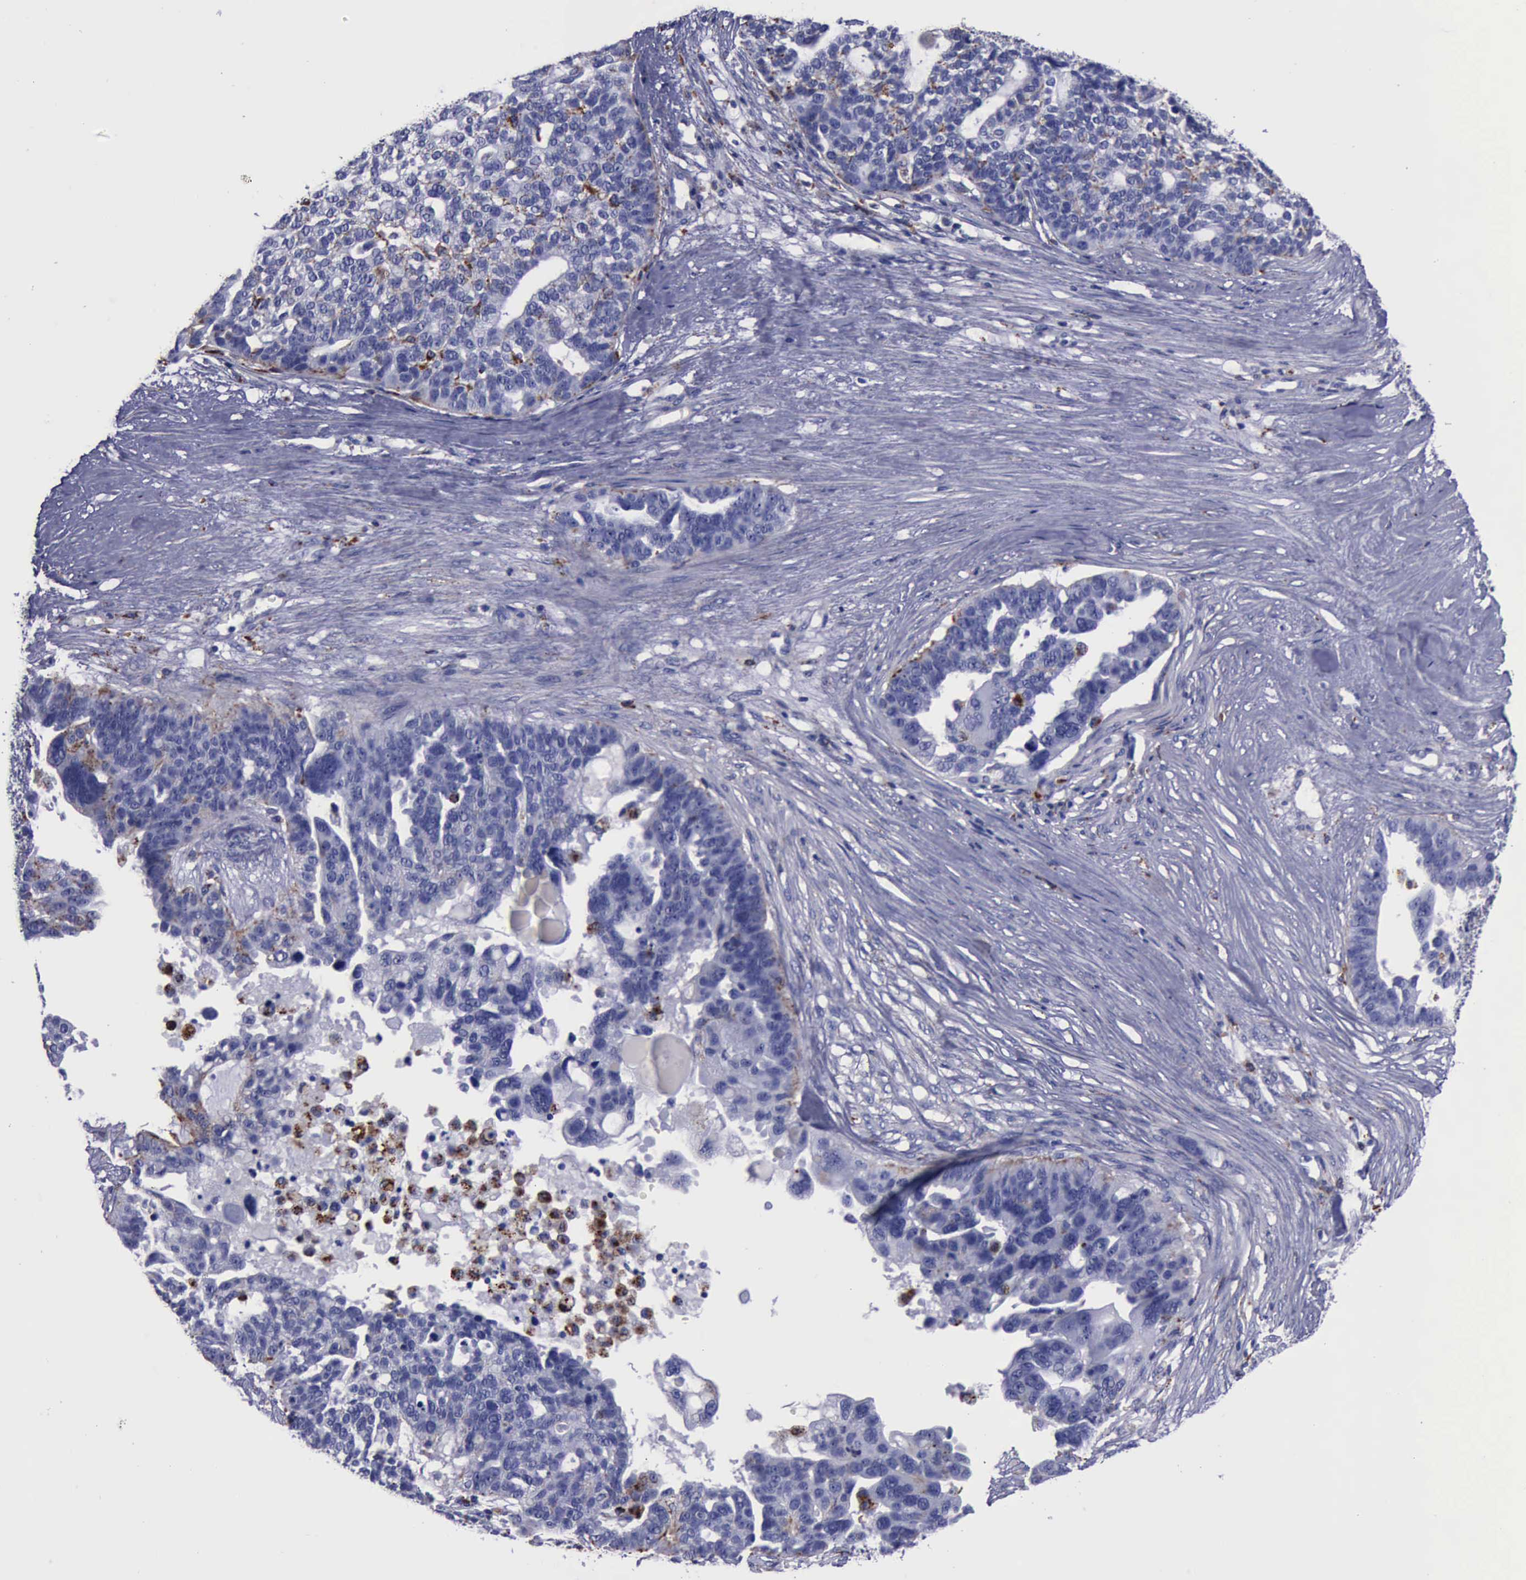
{"staining": {"intensity": "moderate", "quantity": "<25%", "location": "cytoplasmic/membranous"}, "tissue": "ovarian cancer", "cell_type": "Tumor cells", "image_type": "cancer", "snomed": [{"axis": "morphology", "description": "Cystadenocarcinoma, serous, NOS"}, {"axis": "topography", "description": "Ovary"}], "caption": "Serous cystadenocarcinoma (ovarian) stained with a brown dye displays moderate cytoplasmic/membranous positive expression in about <25% of tumor cells.", "gene": "CTSD", "patient": {"sex": "female", "age": 59}}